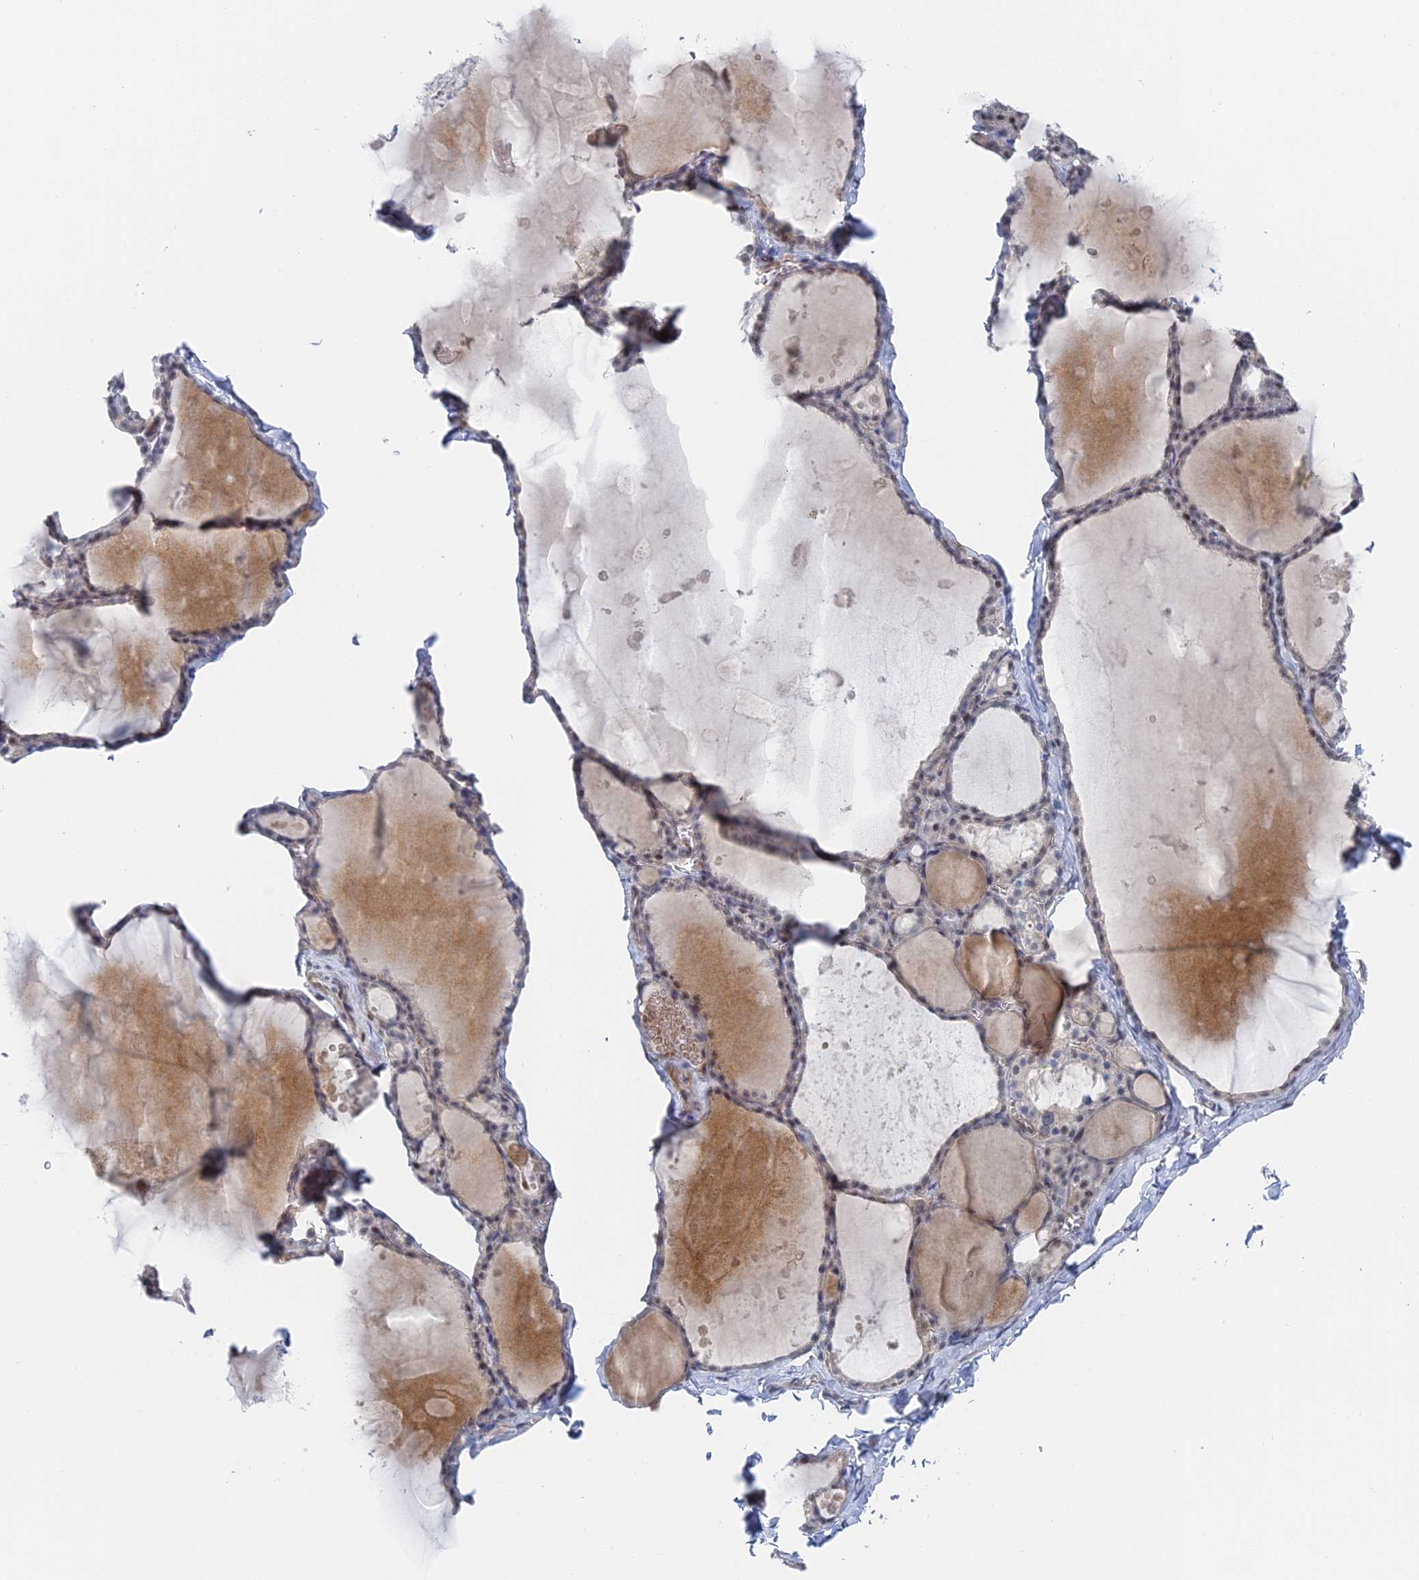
{"staining": {"intensity": "negative", "quantity": "none", "location": "none"}, "tissue": "thyroid gland", "cell_type": "Glandular cells", "image_type": "normal", "snomed": [{"axis": "morphology", "description": "Normal tissue, NOS"}, {"axis": "topography", "description": "Thyroid gland"}], "caption": "The IHC image has no significant staining in glandular cells of thyroid gland.", "gene": "CFAP92", "patient": {"sex": "male", "age": 56}}